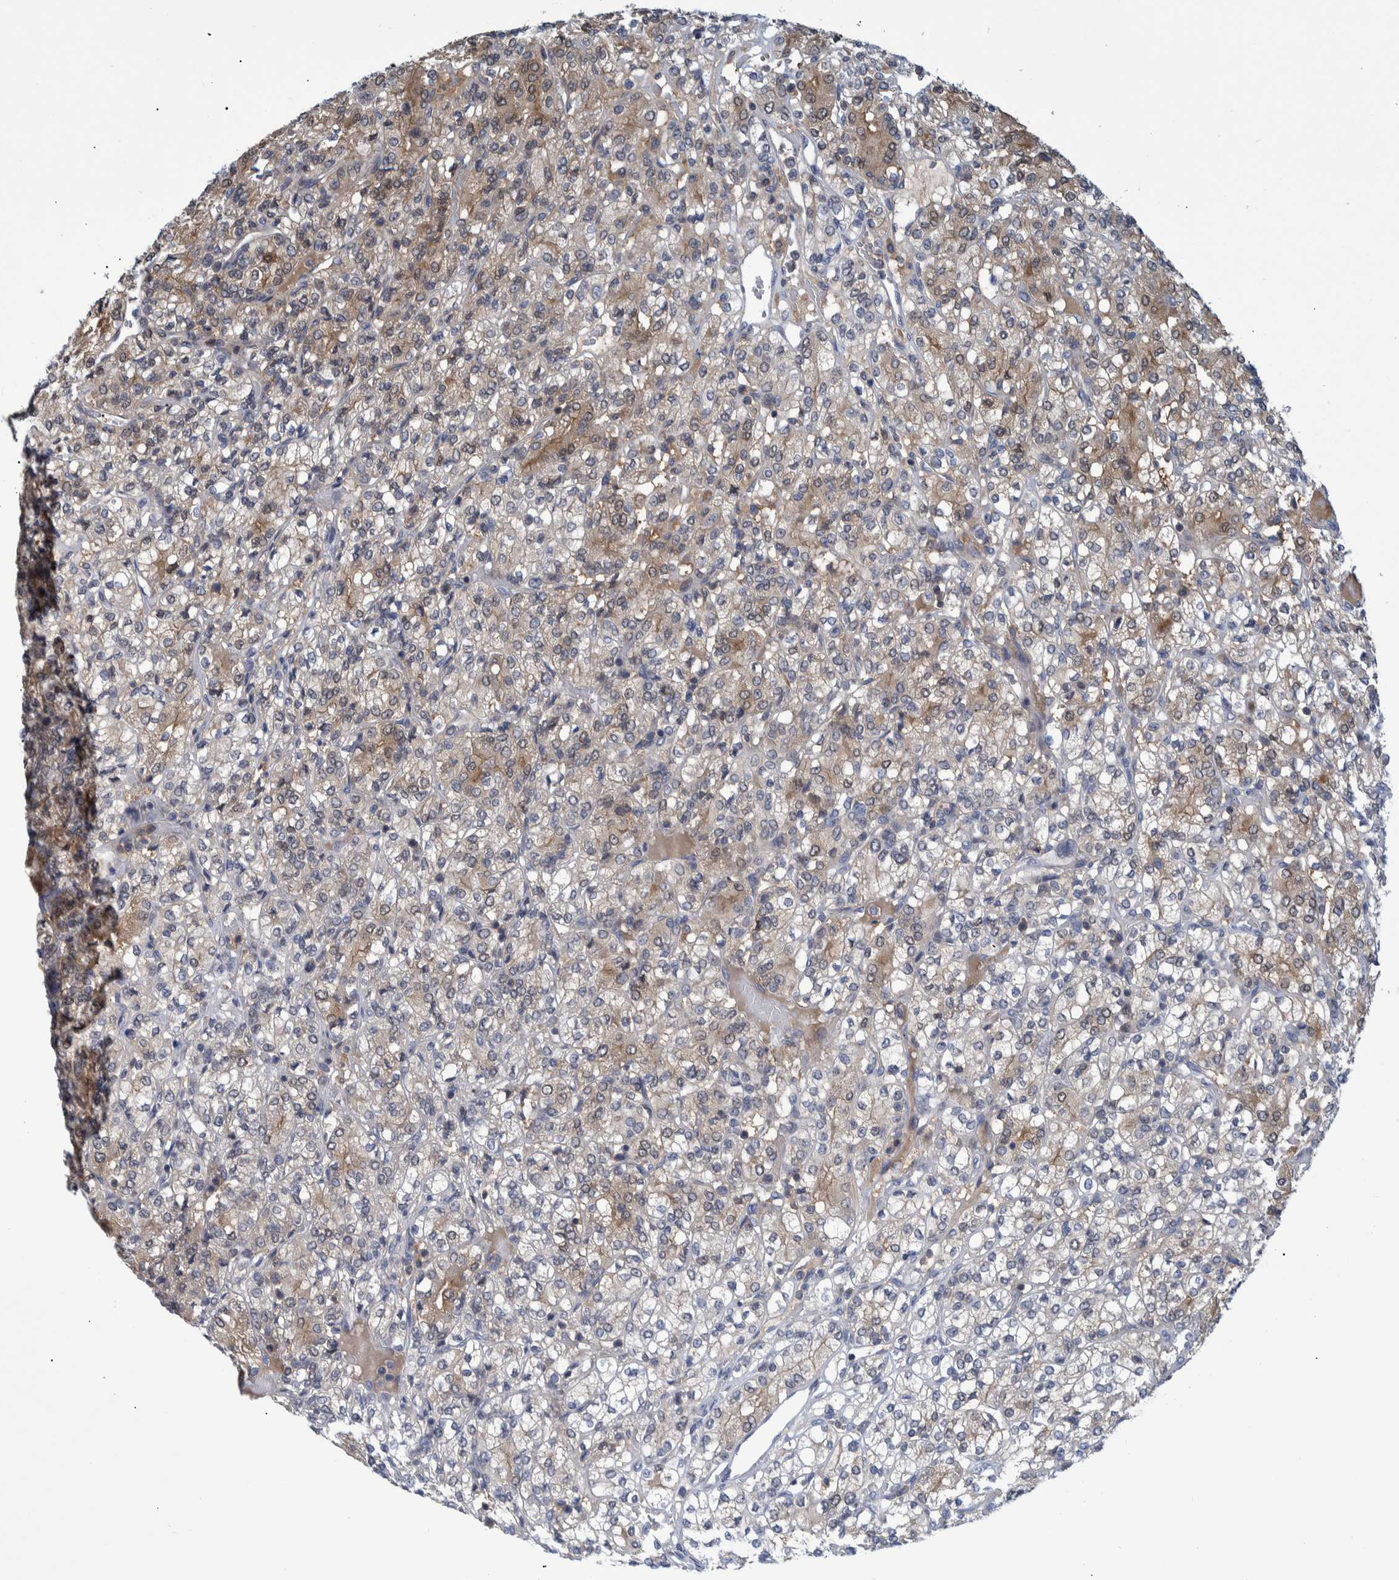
{"staining": {"intensity": "weak", "quantity": "25%-75%", "location": "cytoplasmic/membranous"}, "tissue": "renal cancer", "cell_type": "Tumor cells", "image_type": "cancer", "snomed": [{"axis": "morphology", "description": "Adenocarcinoma, NOS"}, {"axis": "topography", "description": "Kidney"}], "caption": "Immunohistochemical staining of renal adenocarcinoma reveals weak cytoplasmic/membranous protein expression in approximately 25%-75% of tumor cells. Nuclei are stained in blue.", "gene": "PCYT2", "patient": {"sex": "male", "age": 77}}